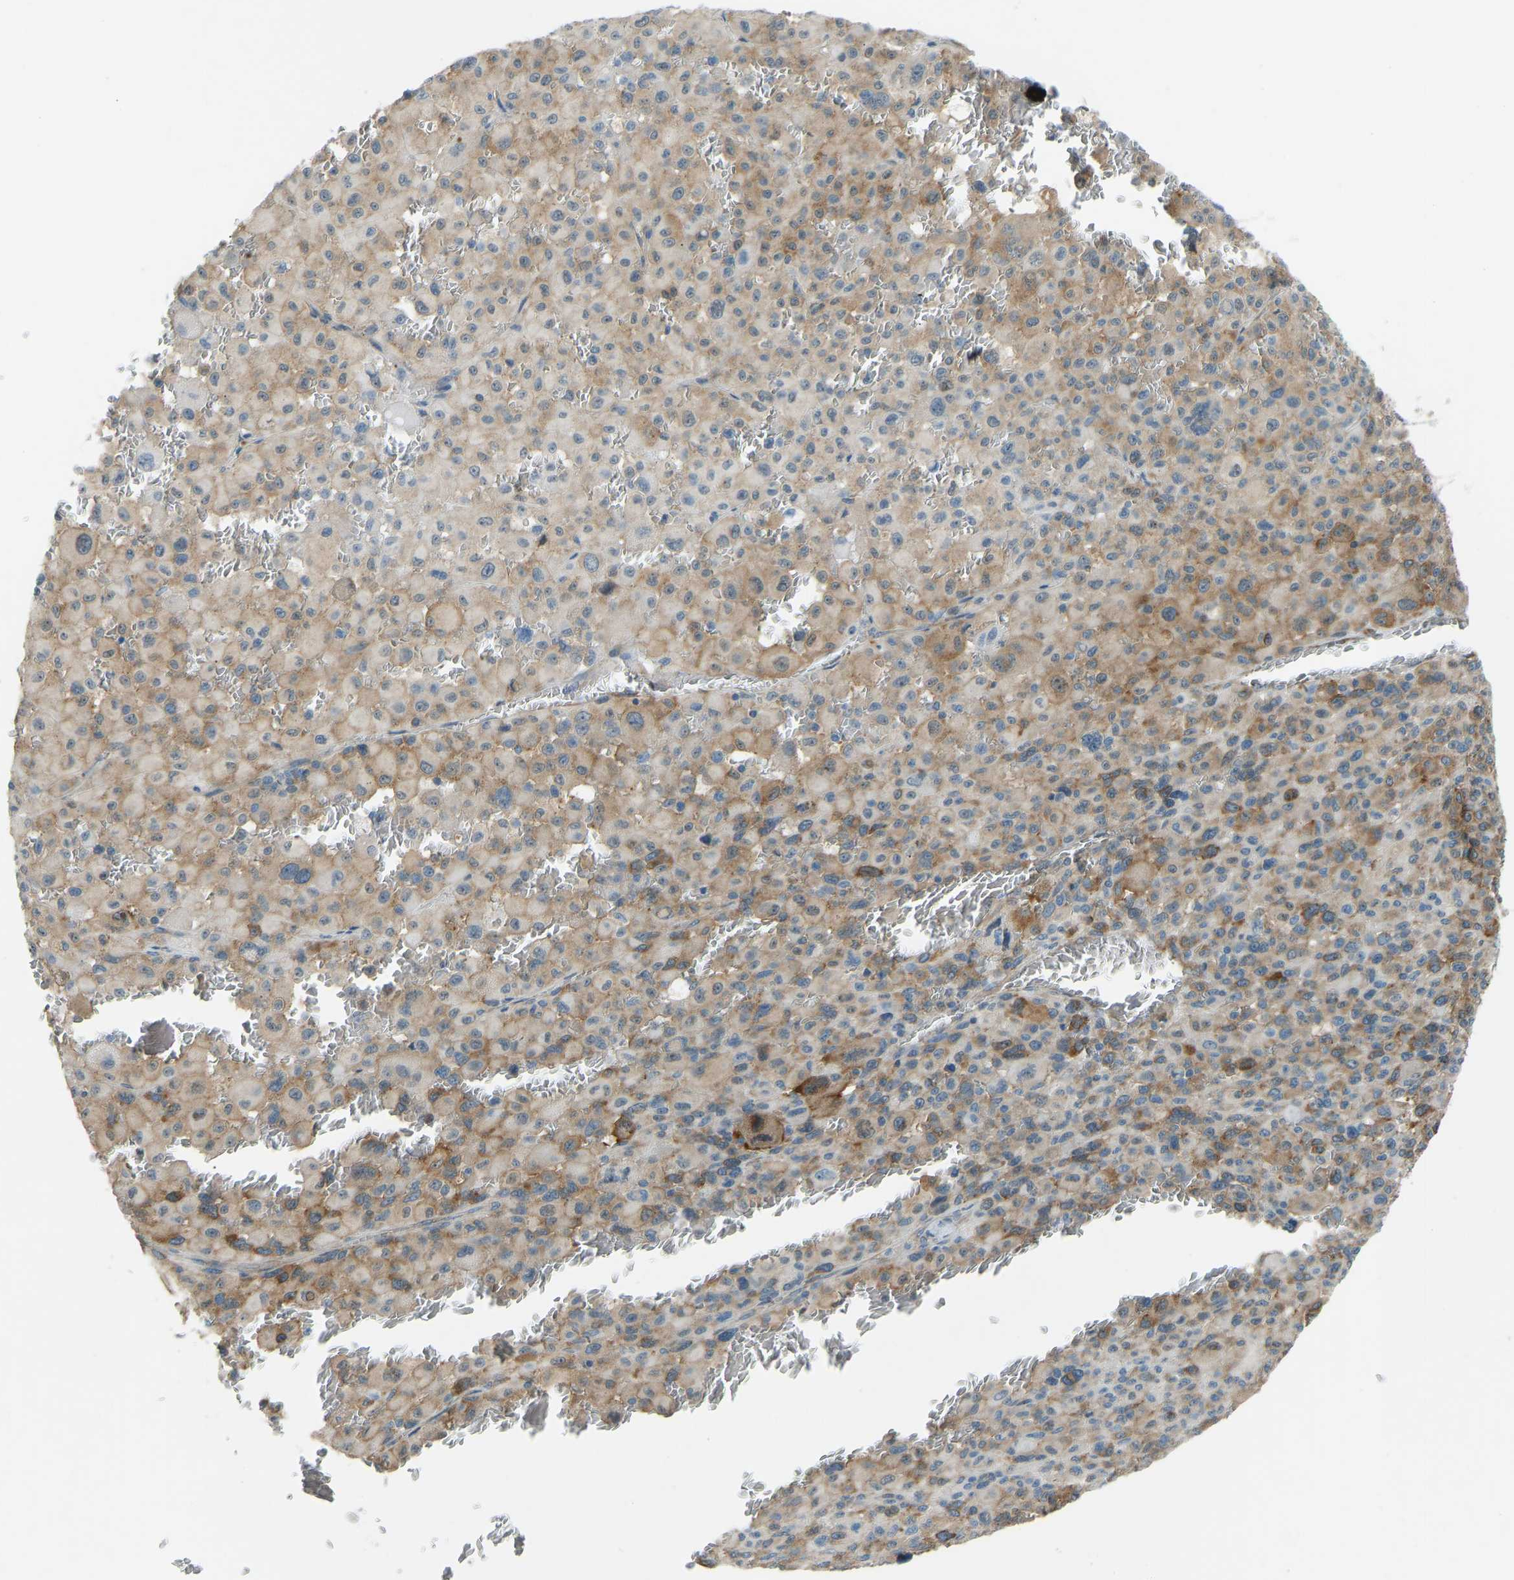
{"staining": {"intensity": "moderate", "quantity": "<25%", "location": "cytoplasmic/membranous"}, "tissue": "melanoma", "cell_type": "Tumor cells", "image_type": "cancer", "snomed": [{"axis": "morphology", "description": "Malignant melanoma, Metastatic site"}, {"axis": "topography", "description": "Skin"}], "caption": "An immunohistochemistry micrograph of tumor tissue is shown. Protein staining in brown shows moderate cytoplasmic/membranous positivity in malignant melanoma (metastatic site) within tumor cells.", "gene": "STAU2", "patient": {"sex": "female", "age": 74}}